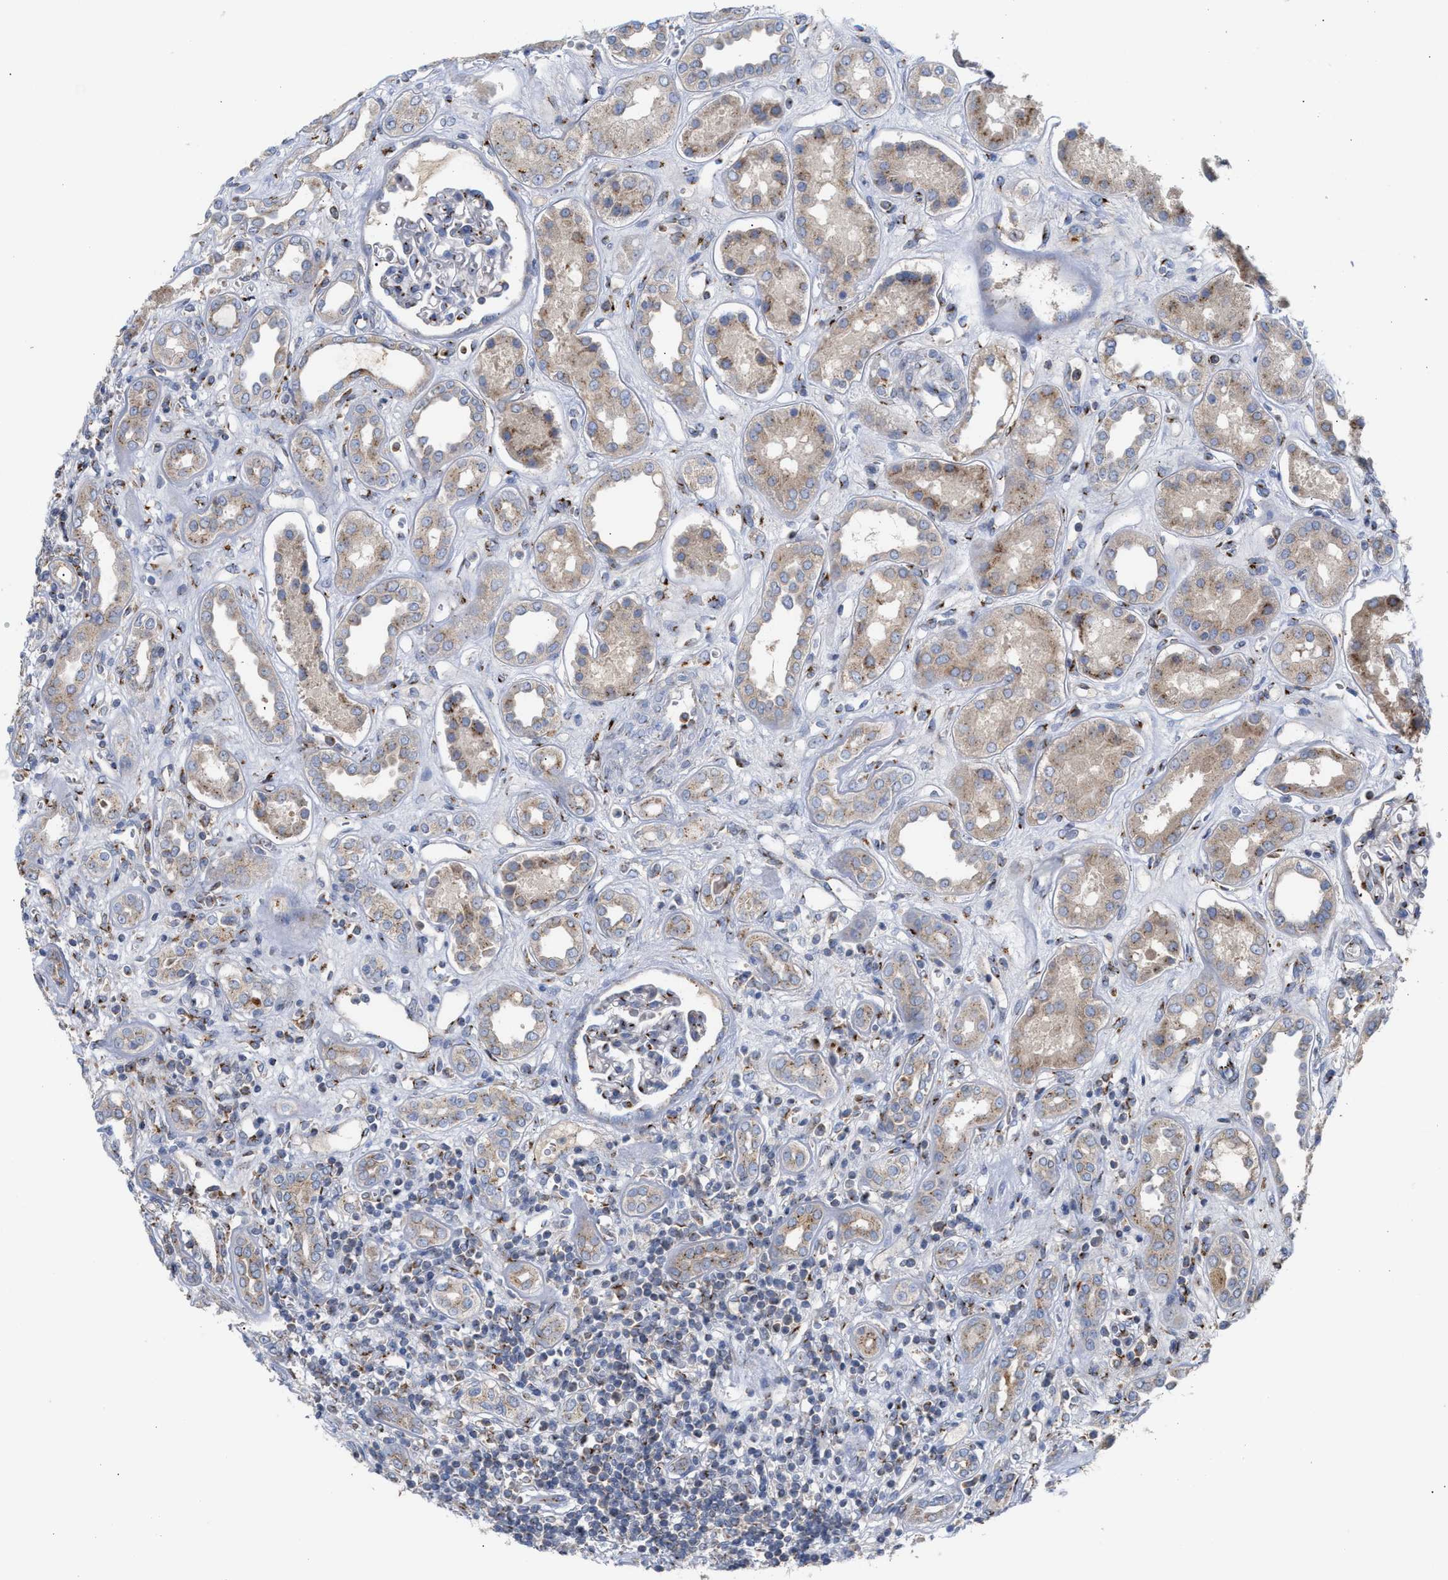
{"staining": {"intensity": "moderate", "quantity": "25%-75%", "location": "cytoplasmic/membranous"}, "tissue": "kidney", "cell_type": "Cells in glomeruli", "image_type": "normal", "snomed": [{"axis": "morphology", "description": "Normal tissue, NOS"}, {"axis": "topography", "description": "Kidney"}], "caption": "High-power microscopy captured an immunohistochemistry (IHC) photomicrograph of unremarkable kidney, revealing moderate cytoplasmic/membranous staining in approximately 25%-75% of cells in glomeruli. Using DAB (3,3'-diaminobenzidine) (brown) and hematoxylin (blue) stains, captured at high magnification using brightfield microscopy.", "gene": "CCL2", "patient": {"sex": "male", "age": 59}}